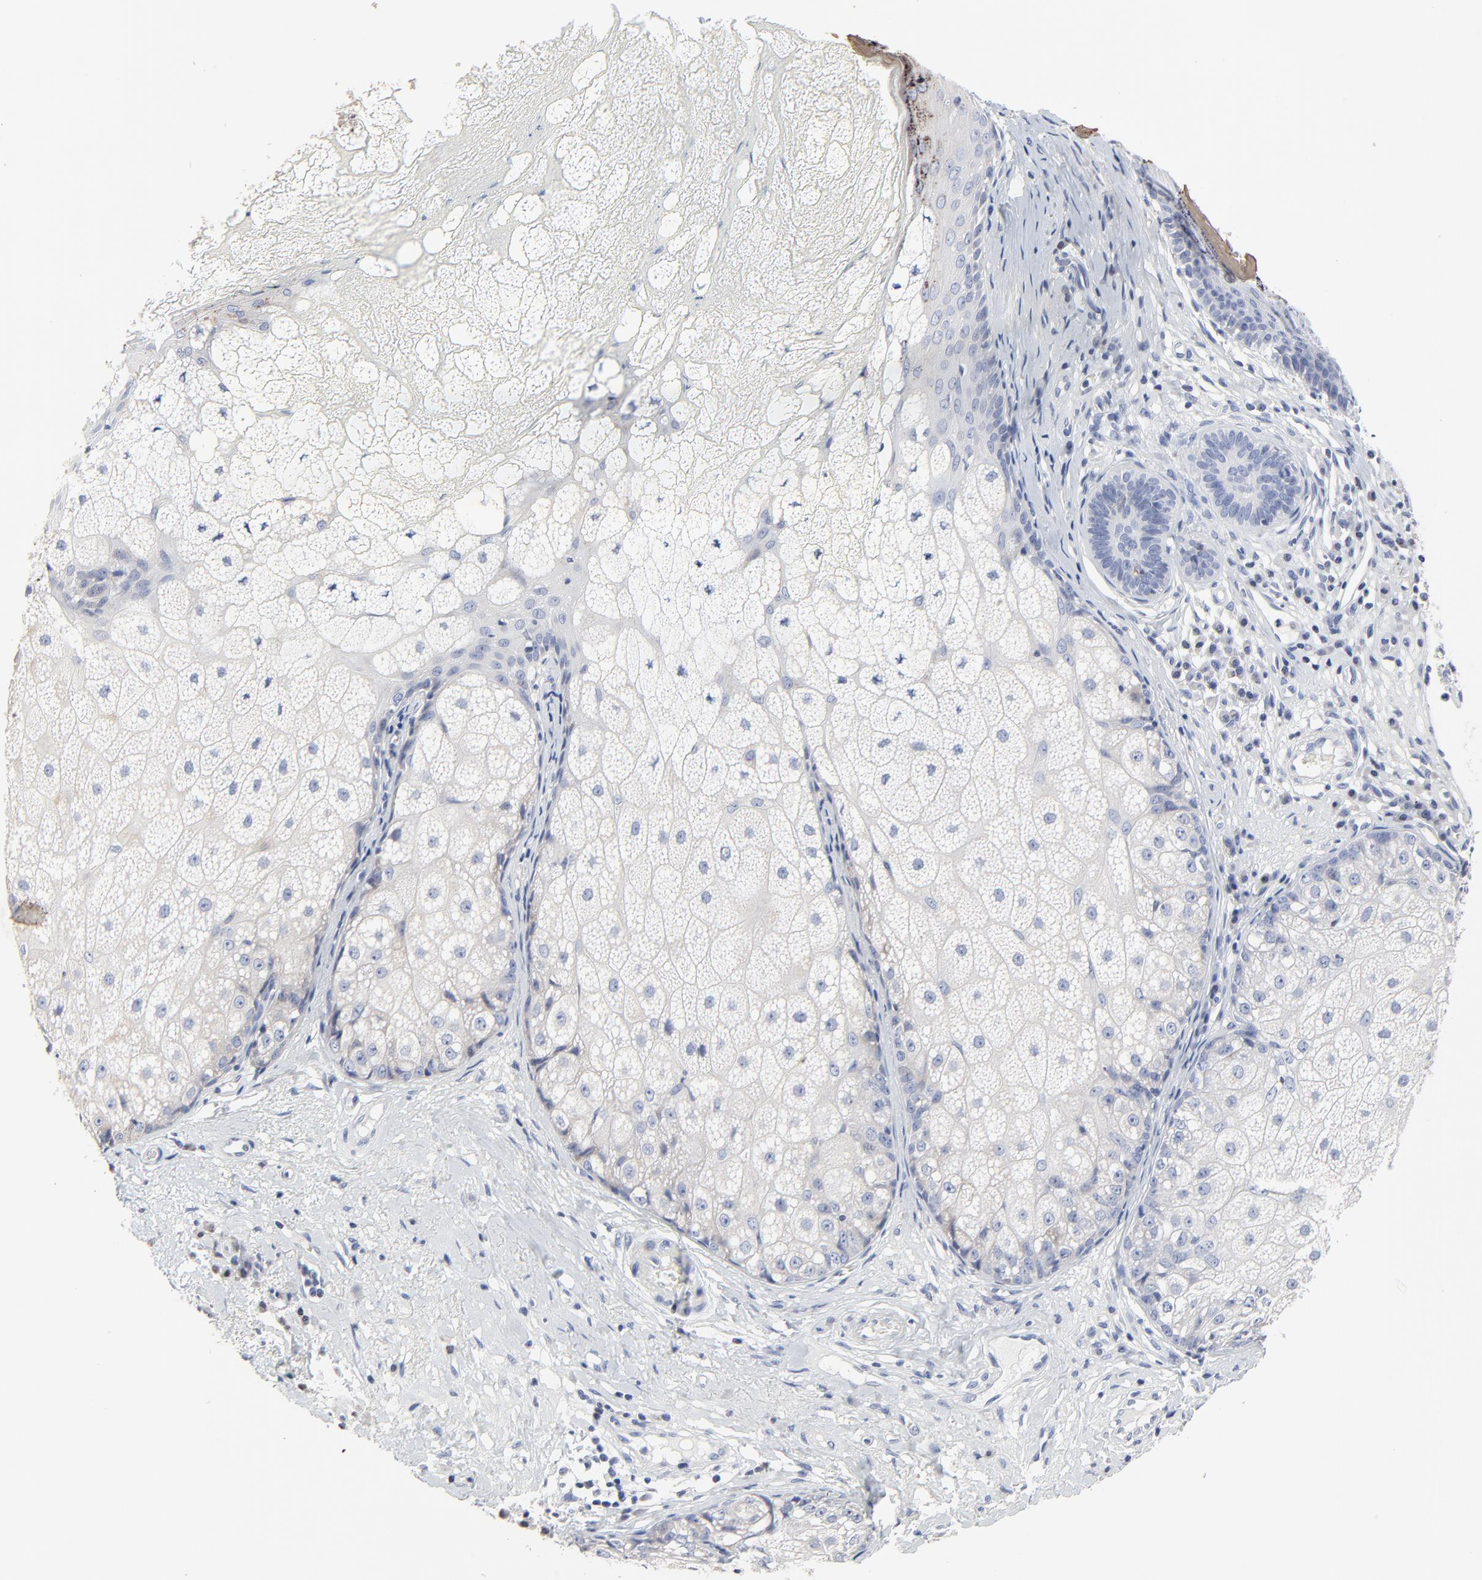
{"staining": {"intensity": "negative", "quantity": "none", "location": "none"}, "tissue": "skin cancer", "cell_type": "Tumor cells", "image_type": "cancer", "snomed": [{"axis": "morphology", "description": "Basal cell carcinoma"}, {"axis": "topography", "description": "Skin"}], "caption": "This is an IHC micrograph of human skin cancer. There is no staining in tumor cells.", "gene": "LNX1", "patient": {"sex": "male", "age": 87}}